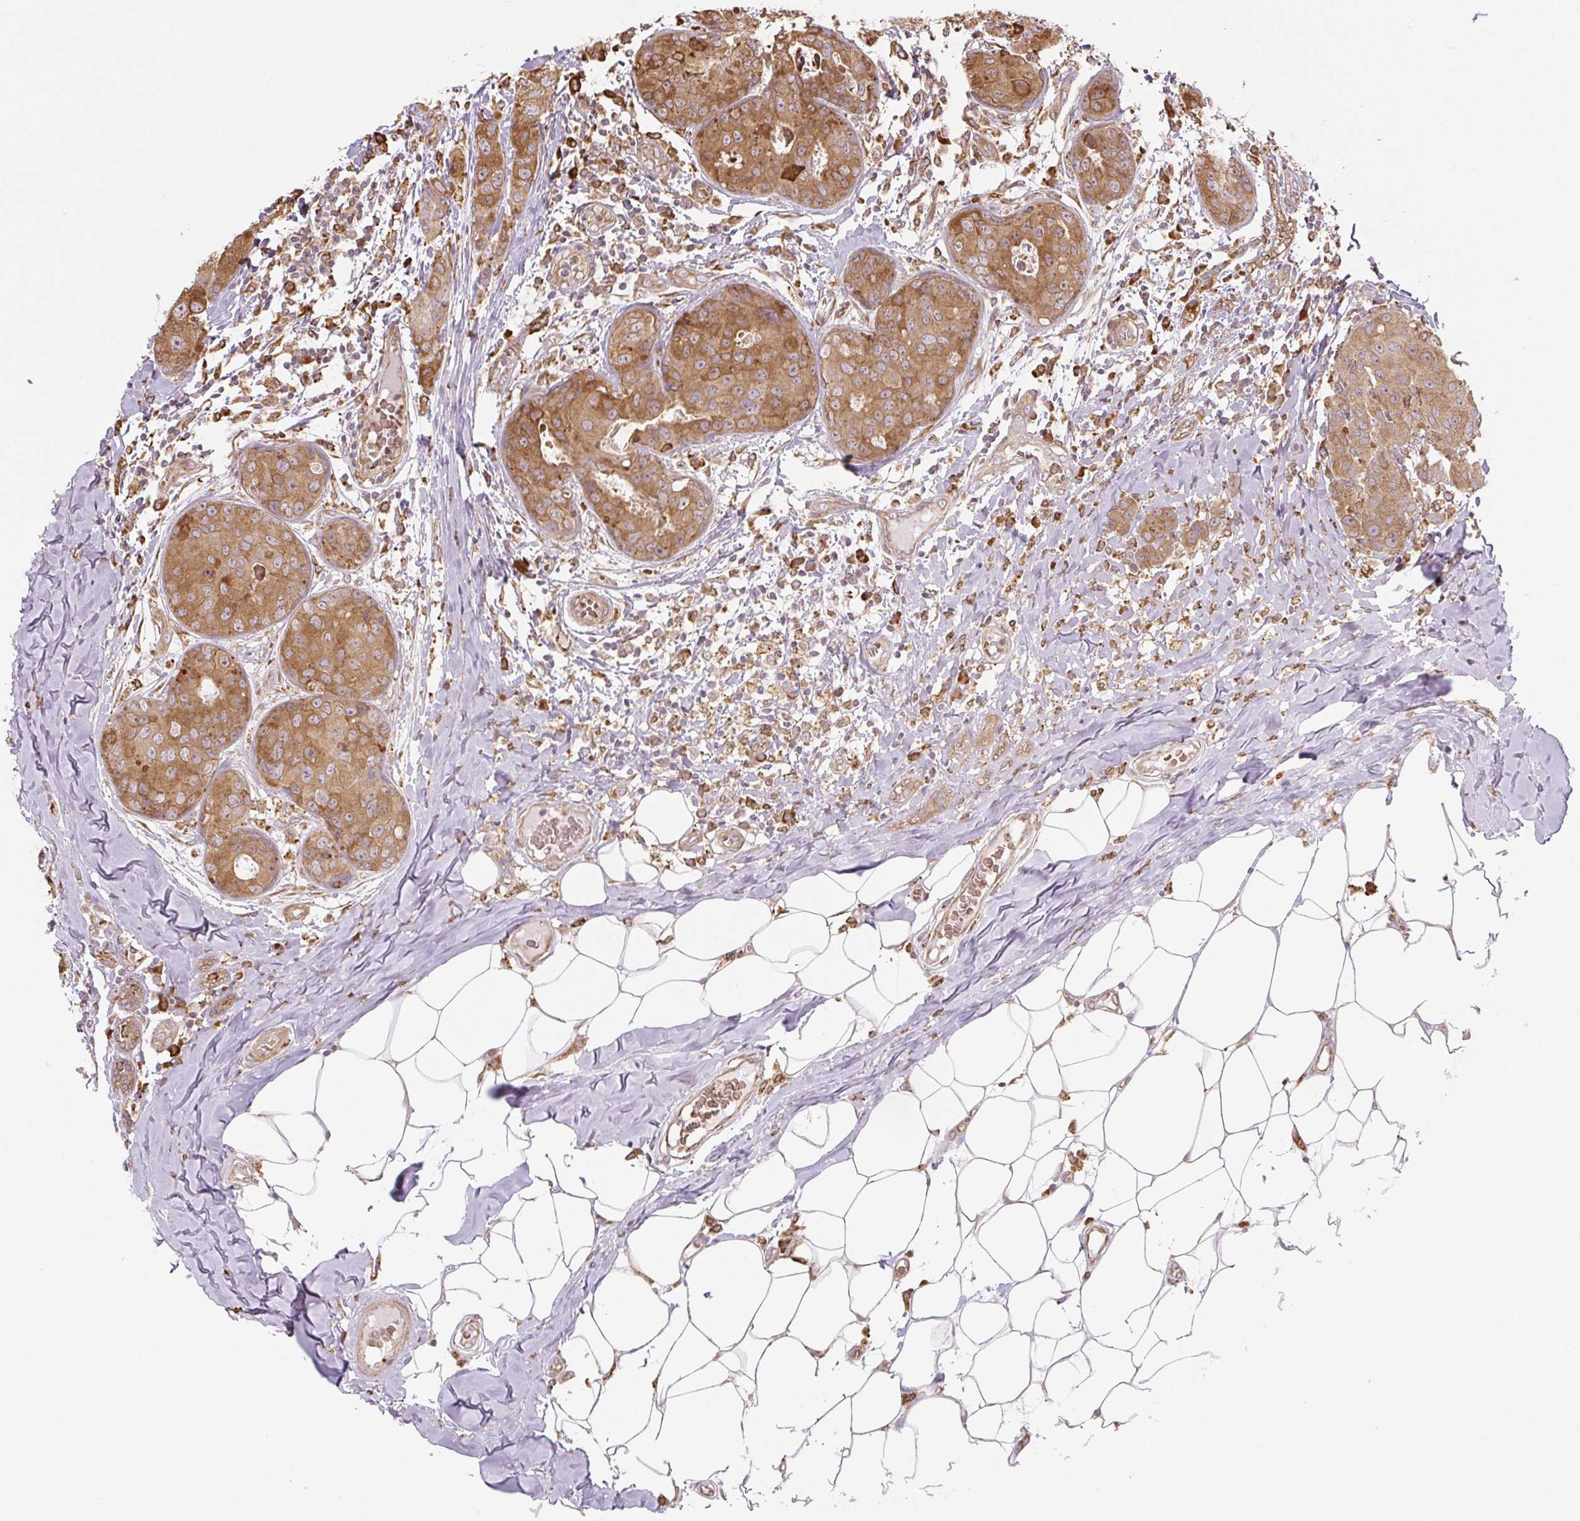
{"staining": {"intensity": "strong", "quantity": ">75%", "location": "cytoplasmic/membranous"}, "tissue": "breast cancer", "cell_type": "Tumor cells", "image_type": "cancer", "snomed": [{"axis": "morphology", "description": "Duct carcinoma"}, {"axis": "topography", "description": "Breast"}], "caption": "Breast intraductal carcinoma was stained to show a protein in brown. There is high levels of strong cytoplasmic/membranous expression in about >75% of tumor cells. Immunohistochemistry stains the protein in brown and the nuclei are stained blue.", "gene": "RASA1", "patient": {"sex": "female", "age": 43}}